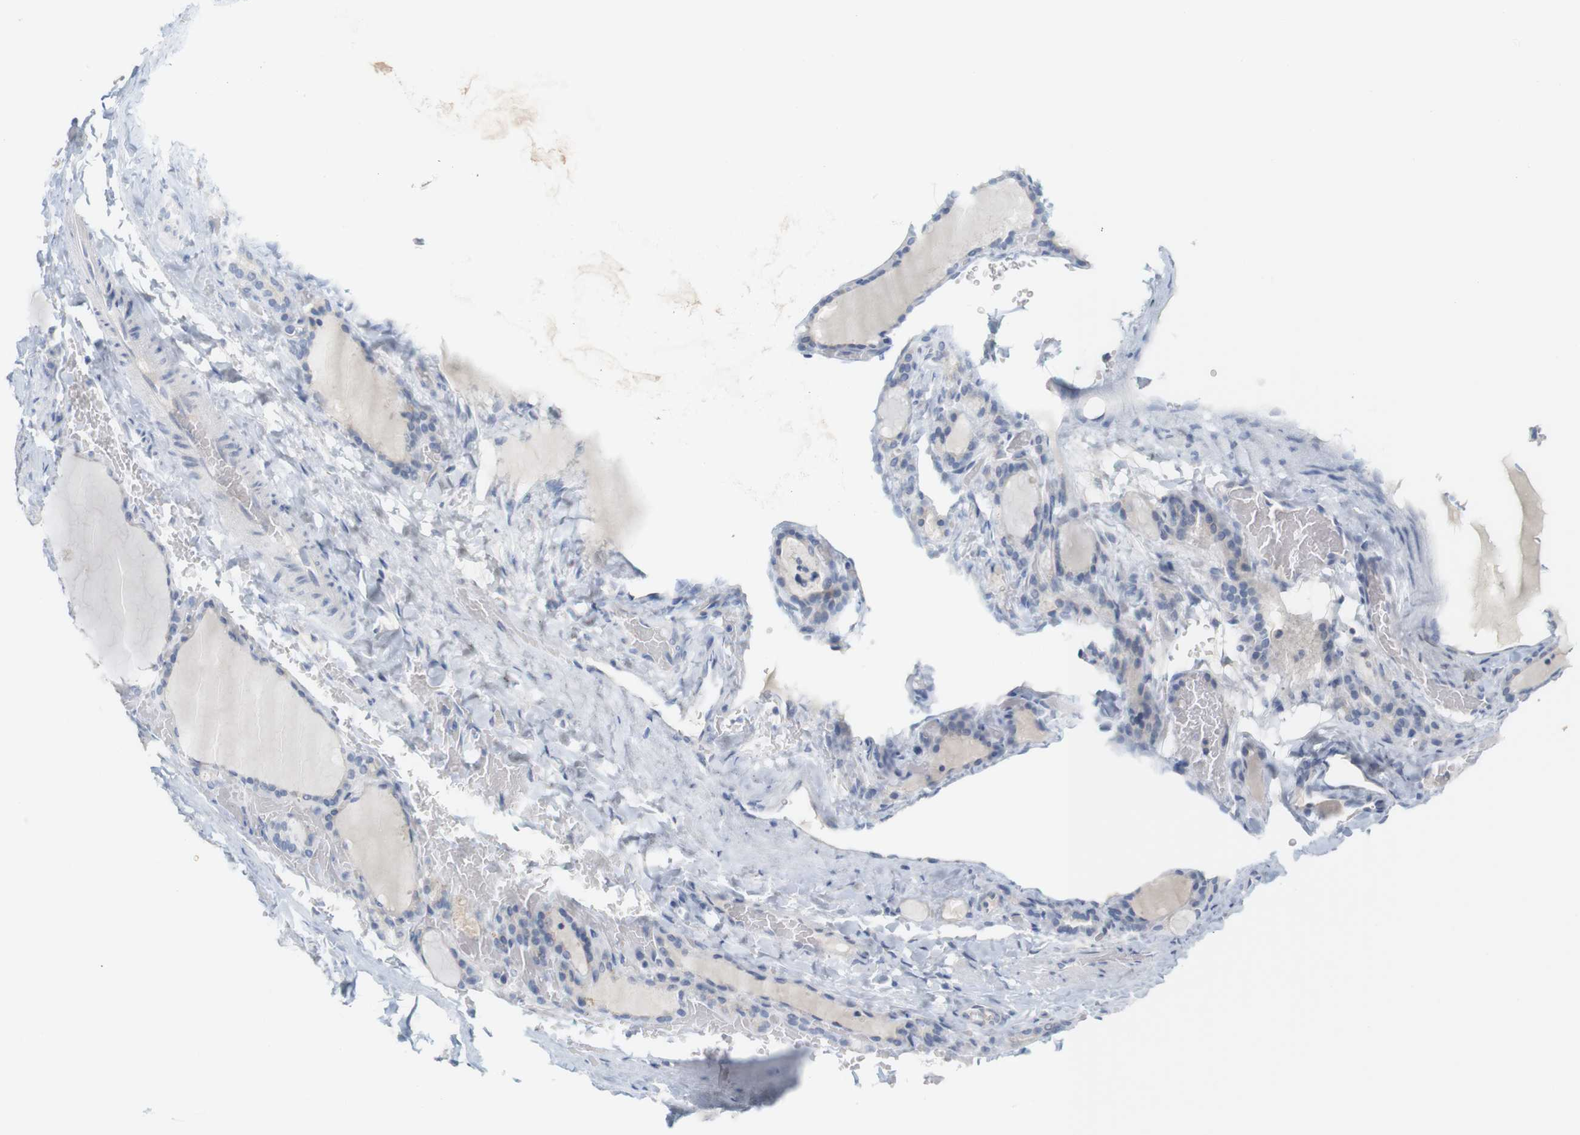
{"staining": {"intensity": "negative", "quantity": "none", "location": "none"}, "tissue": "thyroid gland", "cell_type": "Glandular cells", "image_type": "normal", "snomed": [{"axis": "morphology", "description": "Normal tissue, NOS"}, {"axis": "topography", "description": "Thyroid gland"}], "caption": "A high-resolution histopathology image shows immunohistochemistry staining of normal thyroid gland, which displays no significant expression in glandular cells.", "gene": "RGS9", "patient": {"sex": "female", "age": 28}}